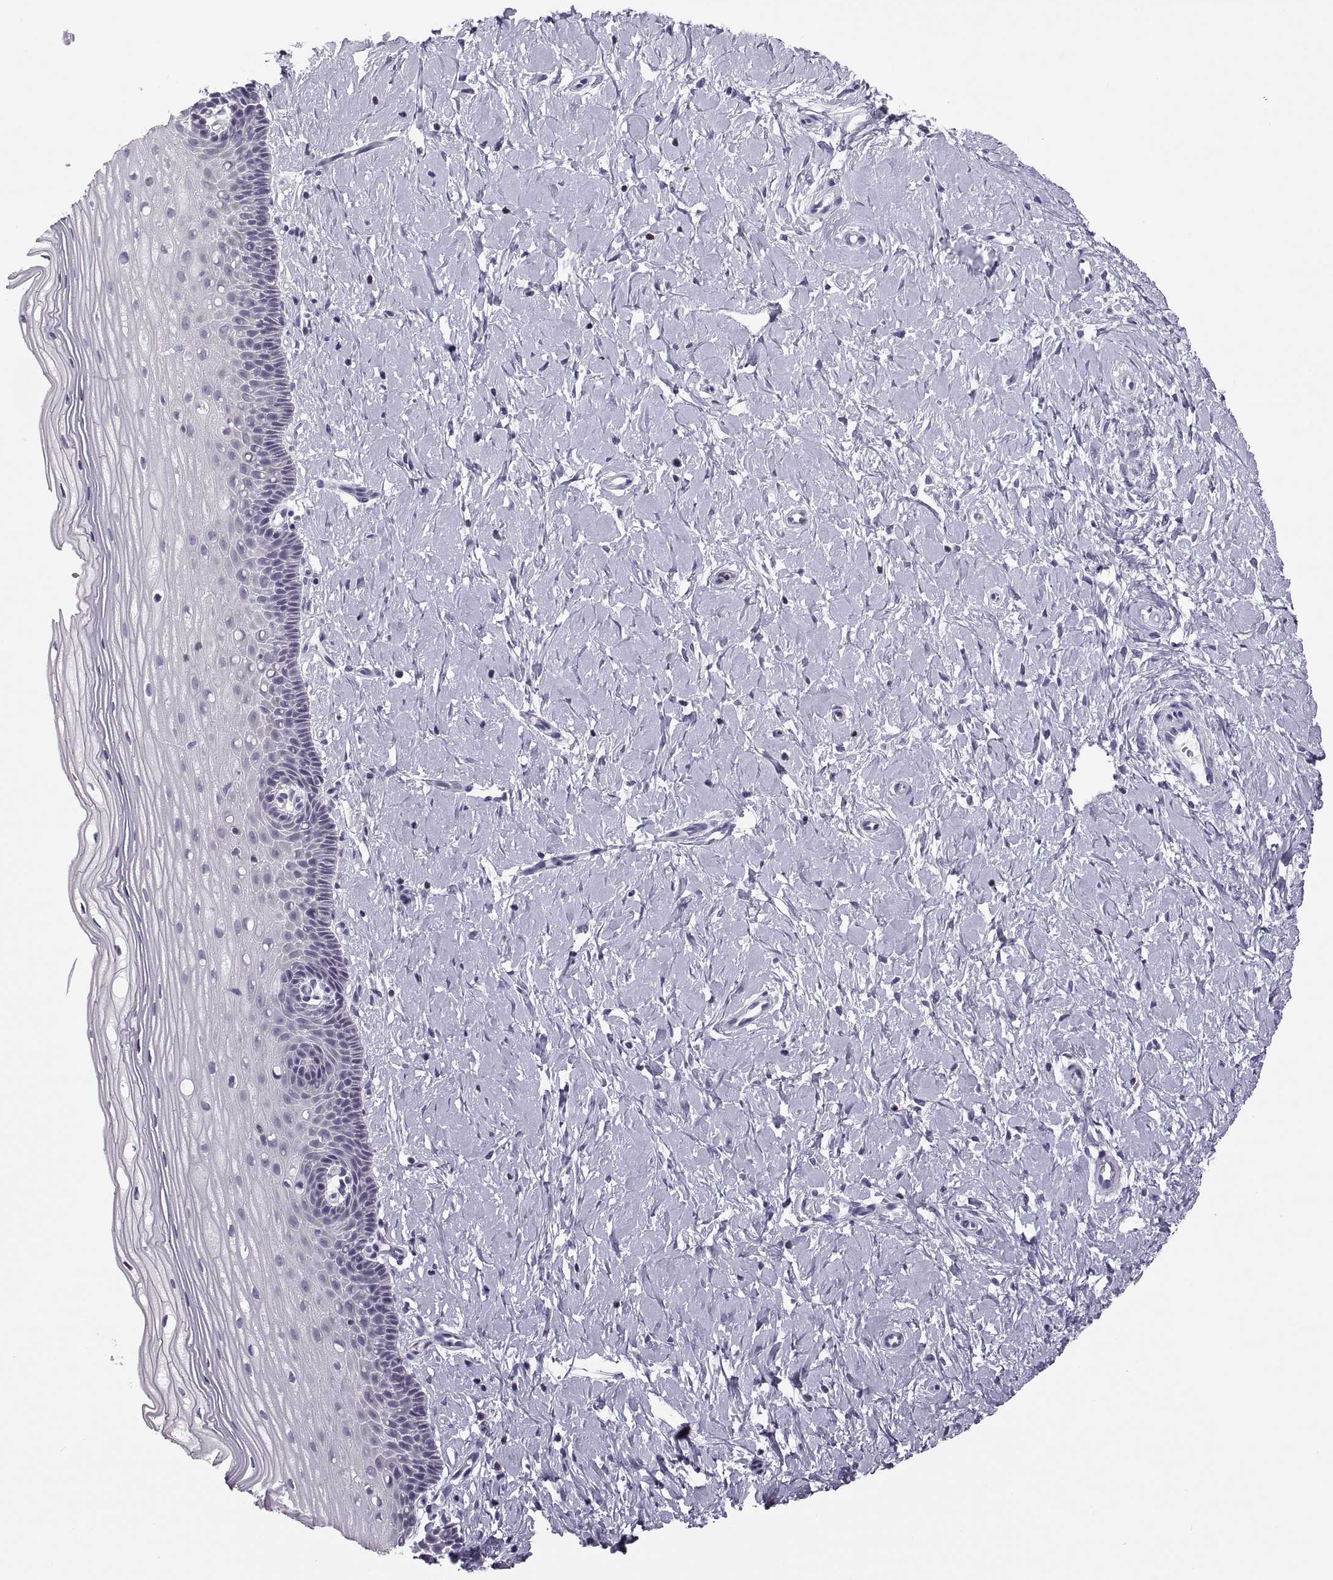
{"staining": {"intensity": "negative", "quantity": "none", "location": "none"}, "tissue": "cervix", "cell_type": "Glandular cells", "image_type": "normal", "snomed": [{"axis": "morphology", "description": "Normal tissue, NOS"}, {"axis": "topography", "description": "Cervix"}], "caption": "This is a image of immunohistochemistry (IHC) staining of normal cervix, which shows no positivity in glandular cells.", "gene": "TTC21A", "patient": {"sex": "female", "age": 37}}